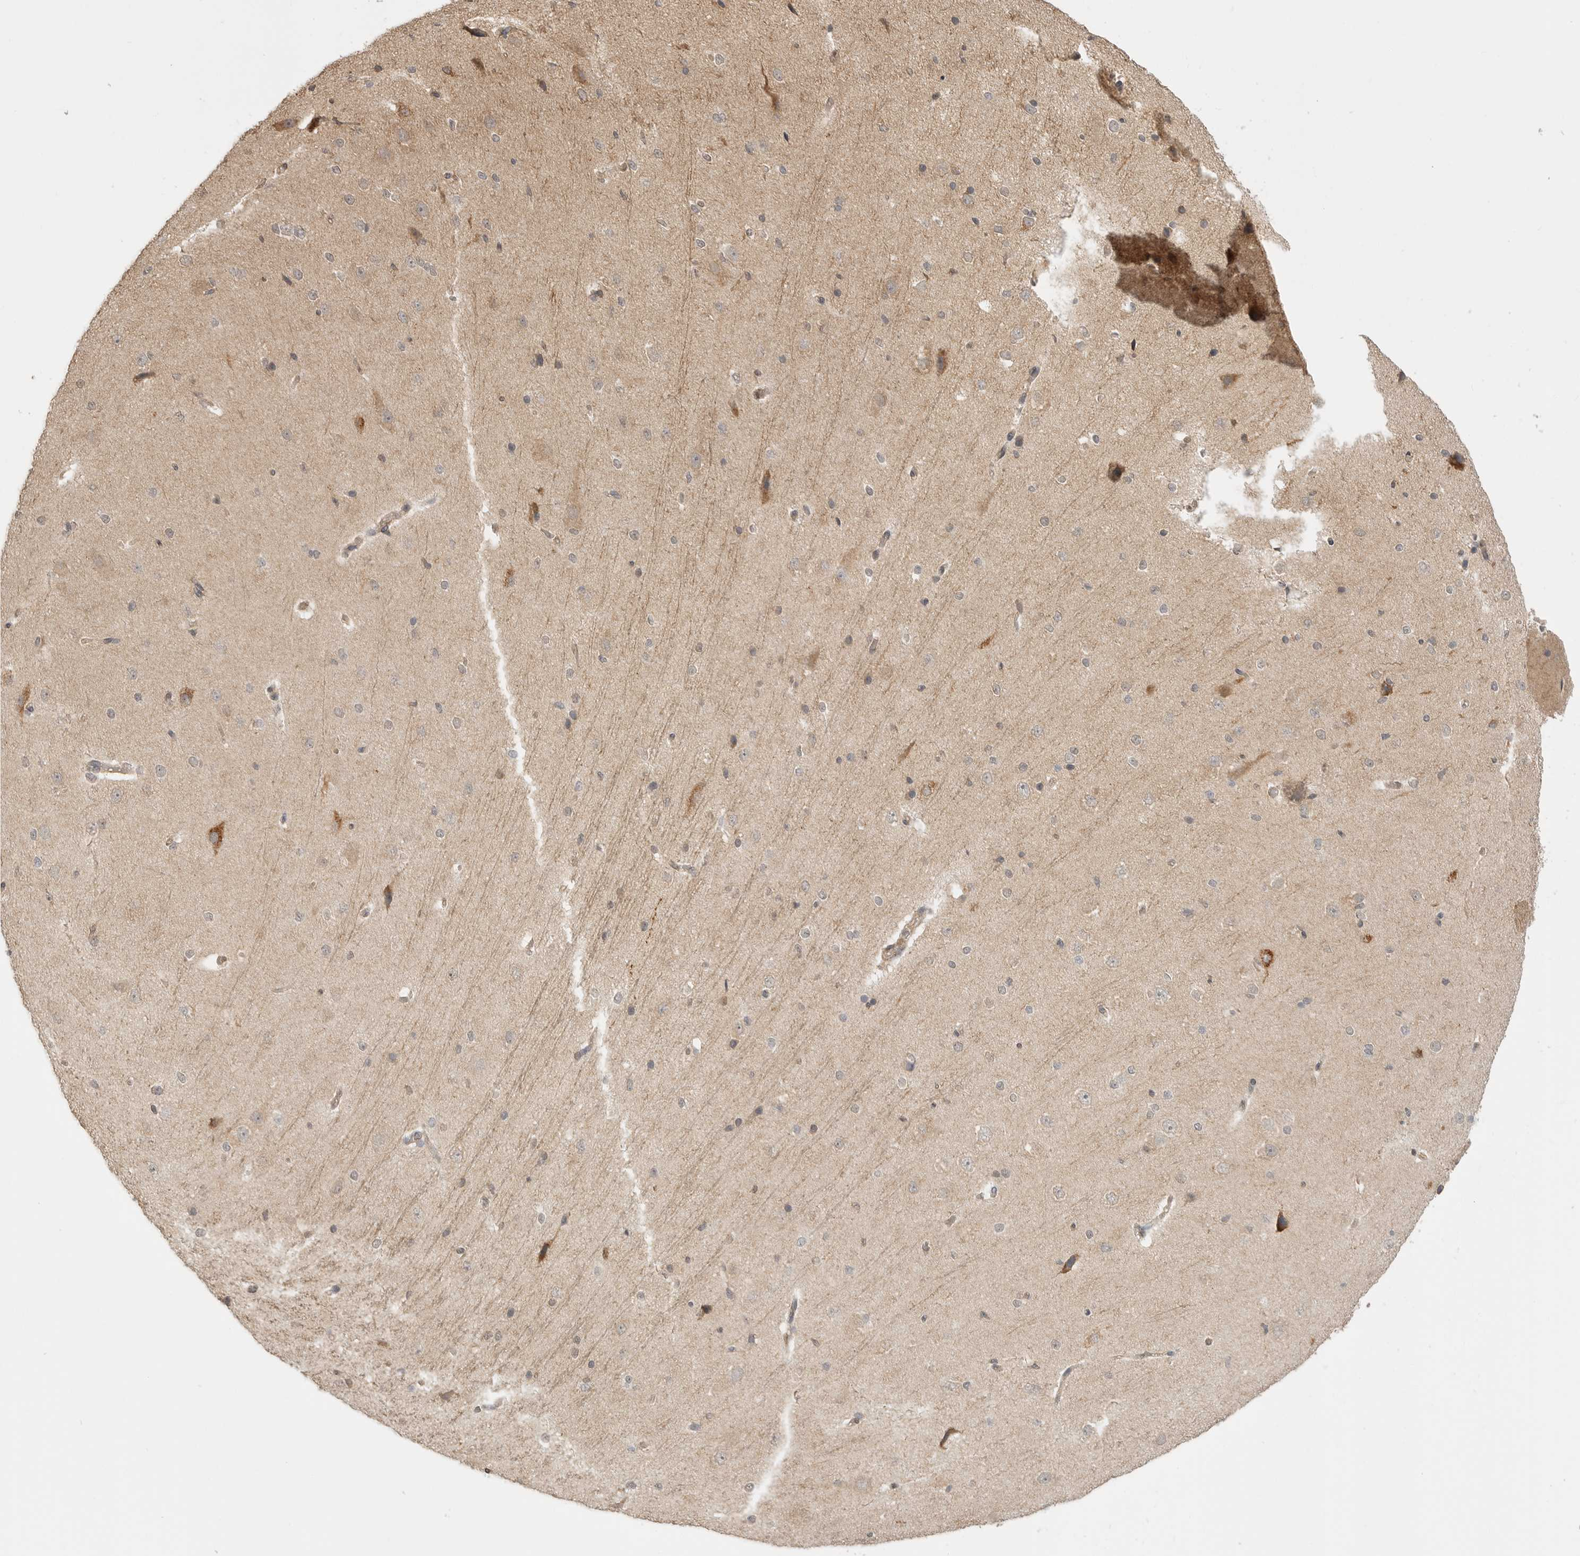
{"staining": {"intensity": "moderate", "quantity": "25%-75%", "location": "cytoplasmic/membranous"}, "tissue": "cerebral cortex", "cell_type": "Endothelial cells", "image_type": "normal", "snomed": [{"axis": "morphology", "description": "Normal tissue, NOS"}, {"axis": "morphology", "description": "Developmental malformation"}, {"axis": "topography", "description": "Cerebral cortex"}], "caption": "Brown immunohistochemical staining in benign human cerebral cortex shows moderate cytoplasmic/membranous expression in about 25%-75% of endothelial cells. (DAB = brown stain, brightfield microscopy at high magnification).", "gene": "GPC2", "patient": {"sex": "female", "age": 30}}